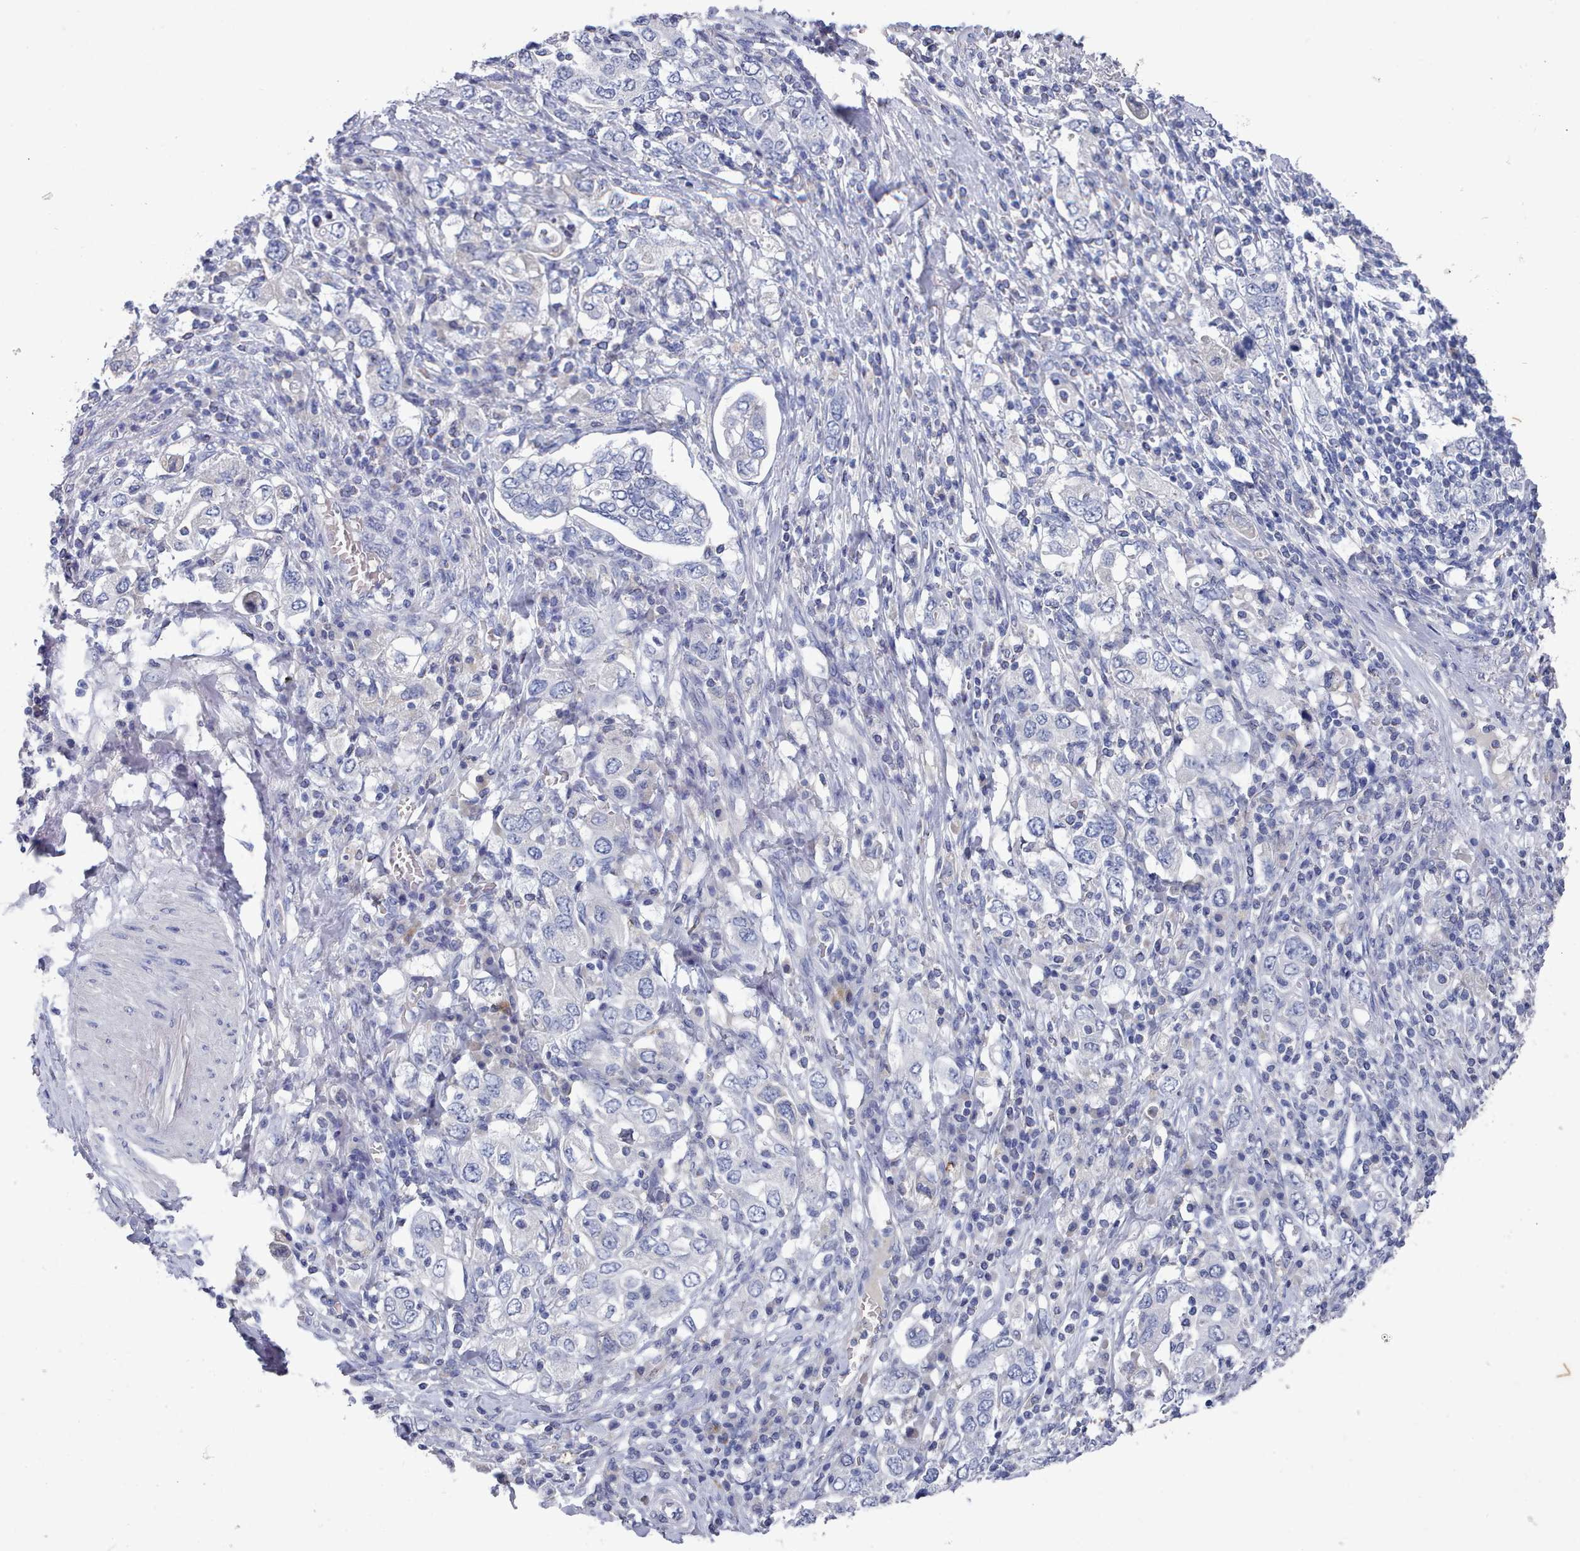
{"staining": {"intensity": "negative", "quantity": "none", "location": "none"}, "tissue": "stomach cancer", "cell_type": "Tumor cells", "image_type": "cancer", "snomed": [{"axis": "morphology", "description": "Adenocarcinoma, NOS"}, {"axis": "topography", "description": "Stomach, upper"}, {"axis": "topography", "description": "Stomach"}], "caption": "Tumor cells show no significant staining in stomach cancer (adenocarcinoma).", "gene": "ACAD11", "patient": {"sex": "male", "age": 62}}